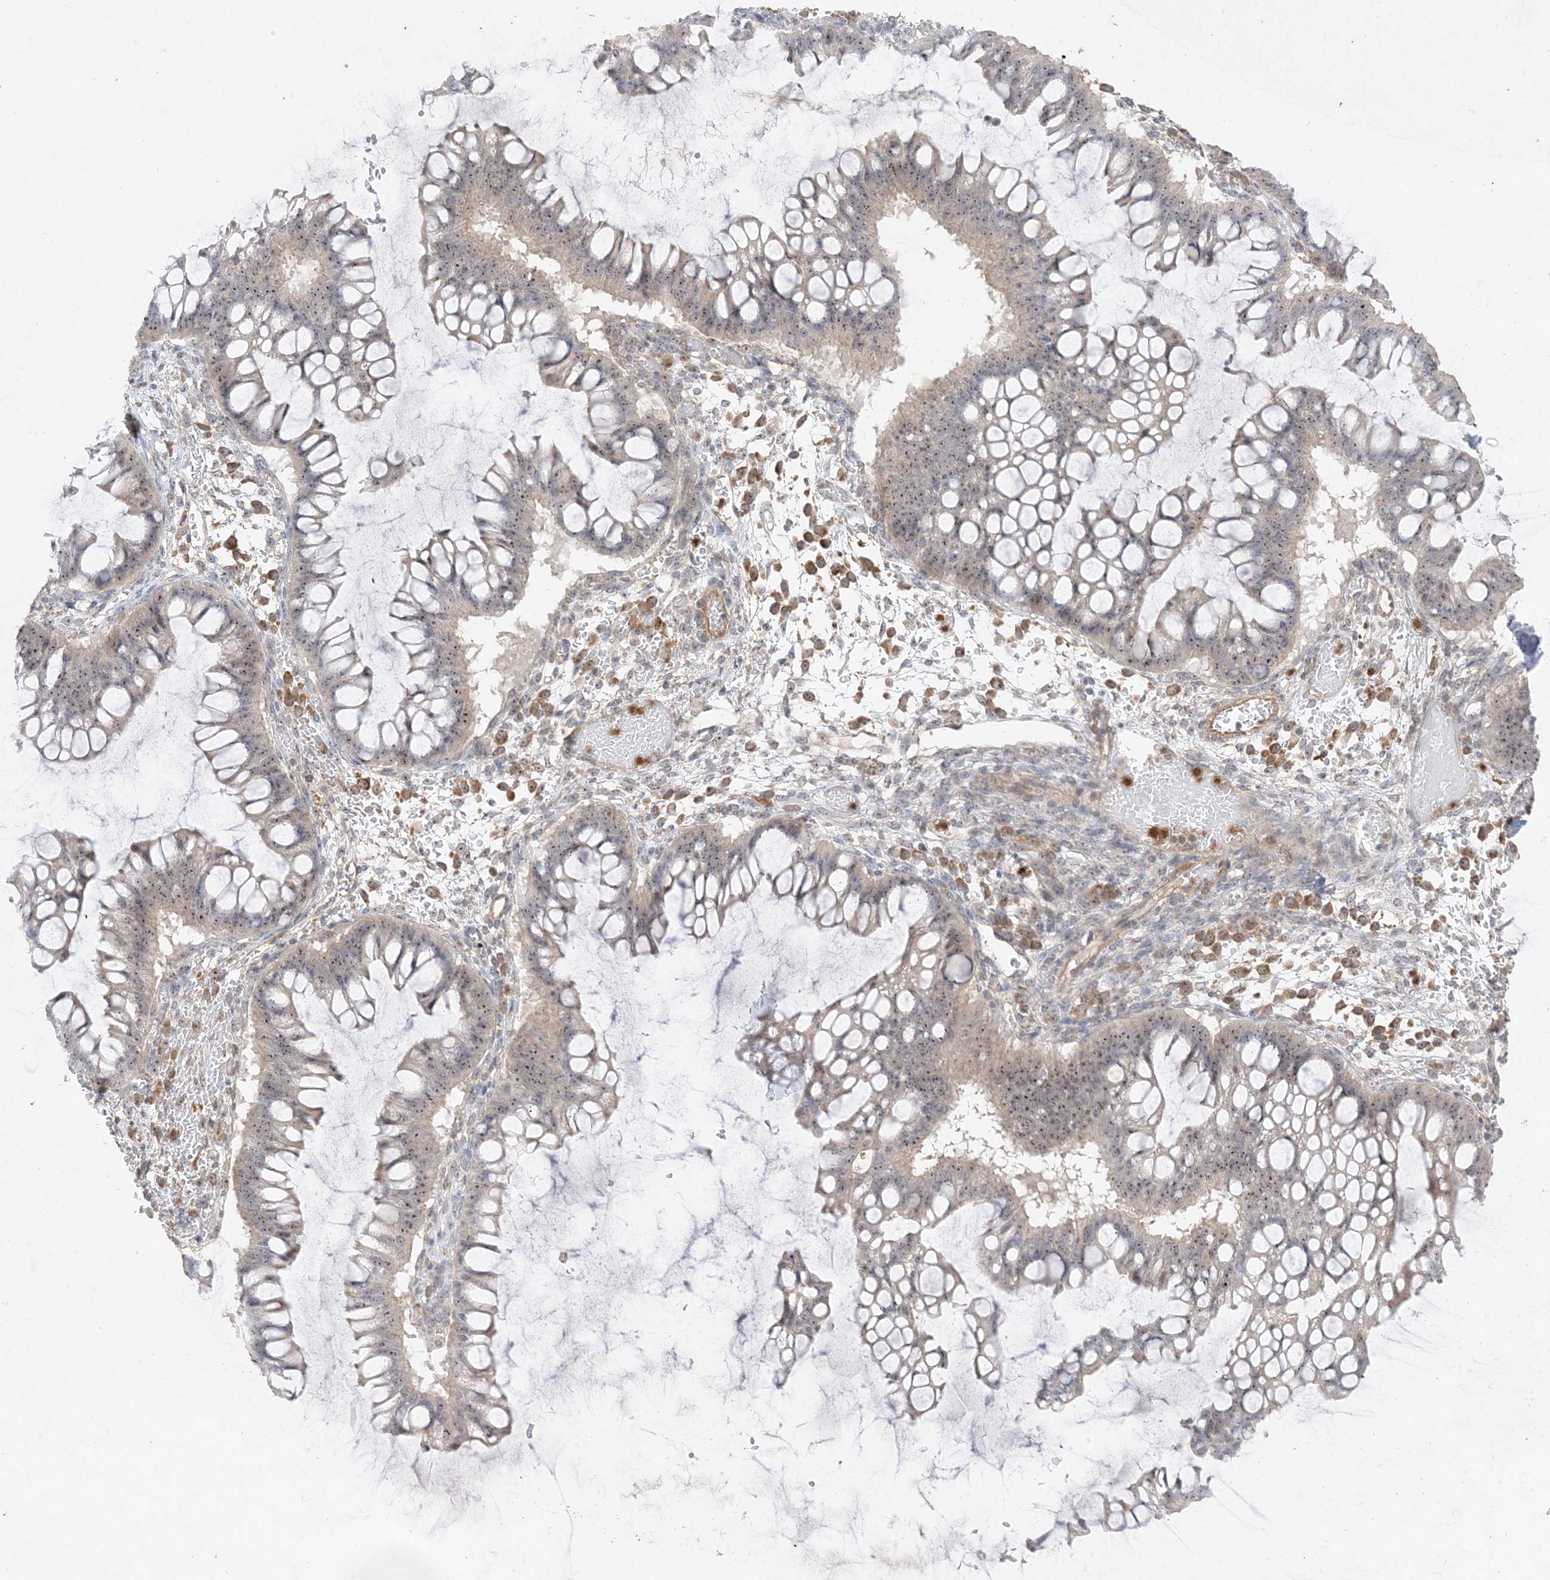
{"staining": {"intensity": "moderate", "quantity": "25%-75%", "location": "nuclear"}, "tissue": "ovarian cancer", "cell_type": "Tumor cells", "image_type": "cancer", "snomed": [{"axis": "morphology", "description": "Cystadenocarcinoma, mucinous, NOS"}, {"axis": "topography", "description": "Ovary"}], "caption": "Protein expression analysis of human mucinous cystadenocarcinoma (ovarian) reveals moderate nuclear staining in about 25%-75% of tumor cells.", "gene": "DDX18", "patient": {"sex": "female", "age": 73}}